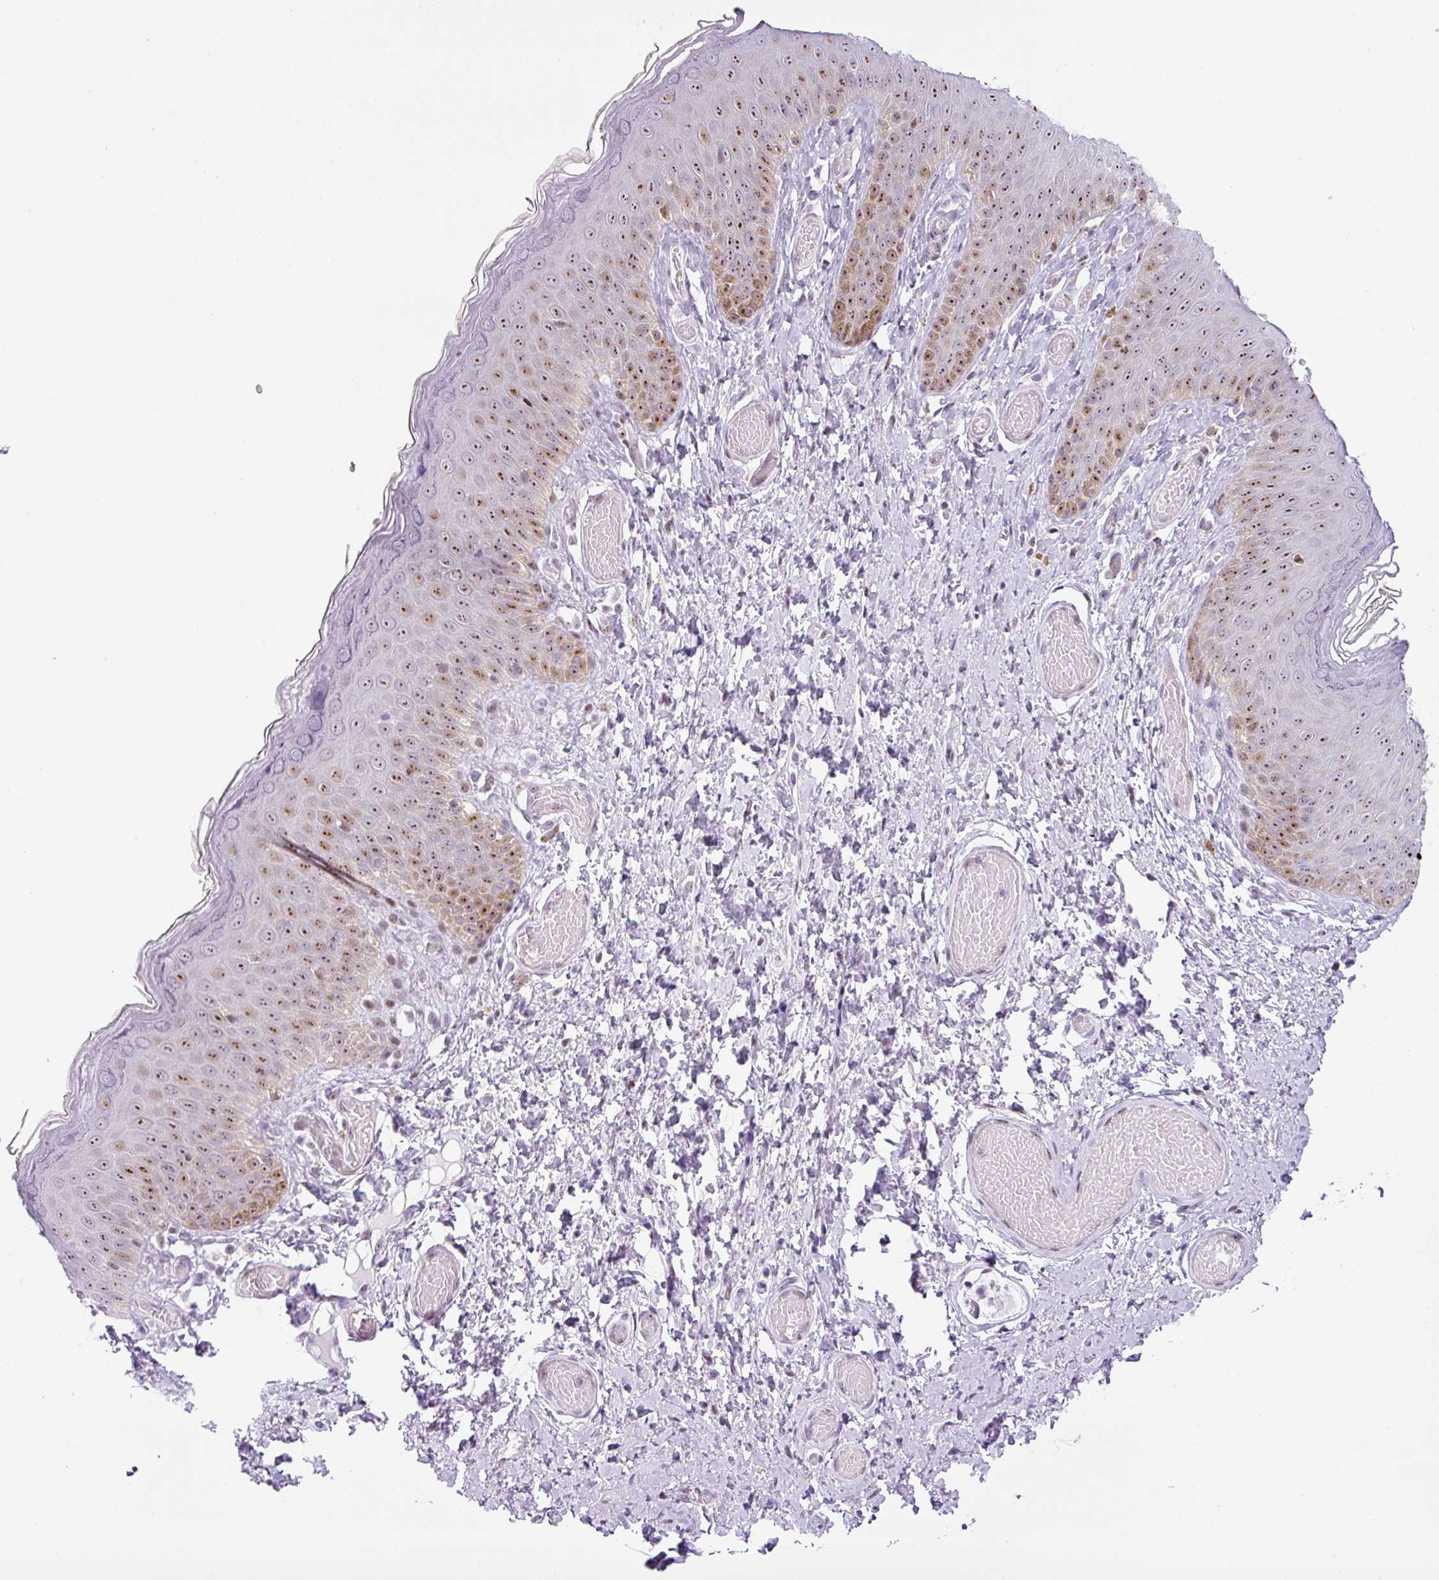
{"staining": {"intensity": "moderate", "quantity": "25%-75%", "location": "nuclear"}, "tissue": "skin", "cell_type": "Epidermal cells", "image_type": "normal", "snomed": [{"axis": "morphology", "description": "Normal tissue, NOS"}, {"axis": "topography", "description": "Anal"}], "caption": "About 25%-75% of epidermal cells in unremarkable human skin show moderate nuclear protein expression as visualized by brown immunohistochemical staining.", "gene": "NDUFB2", "patient": {"sex": "female", "age": 40}}